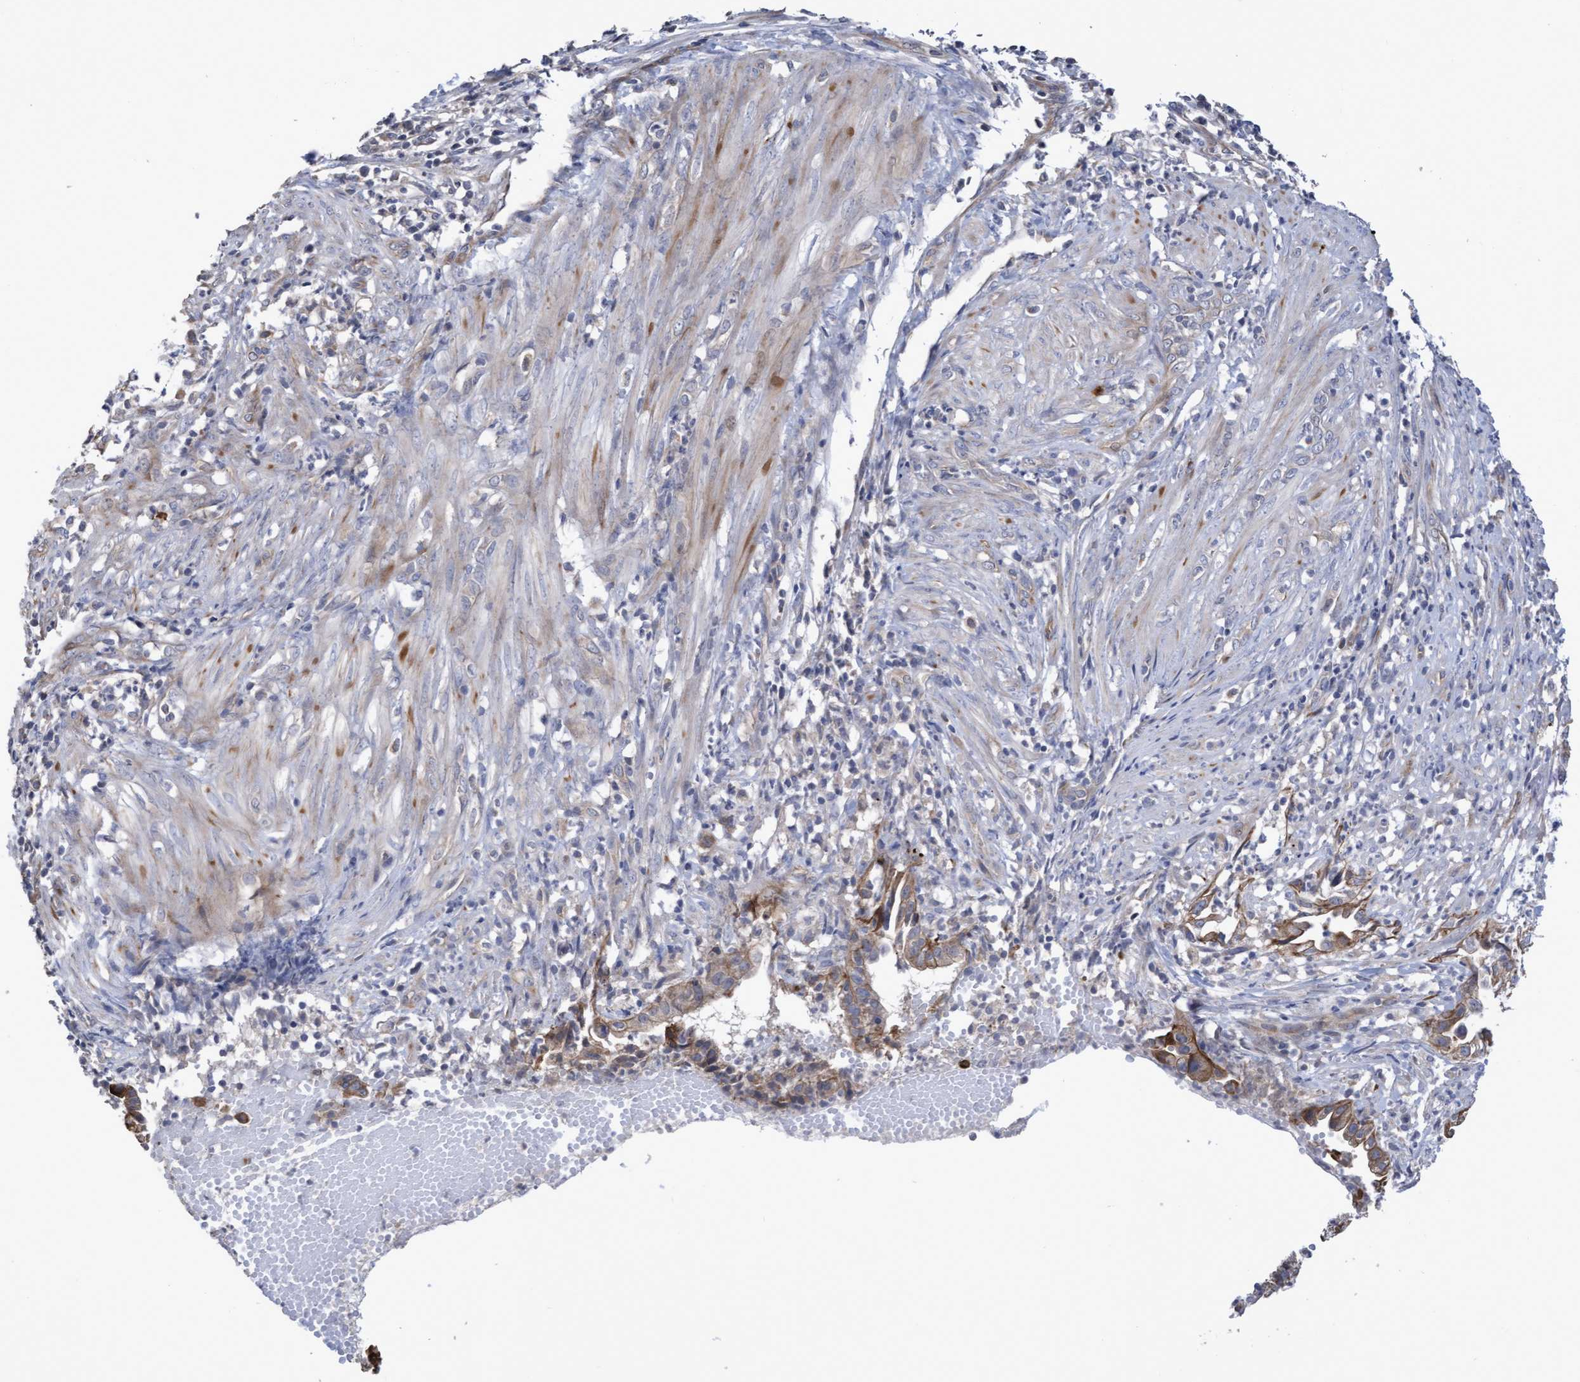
{"staining": {"intensity": "strong", "quantity": "<25%", "location": "cytoplasmic/membranous"}, "tissue": "endometrial cancer", "cell_type": "Tumor cells", "image_type": "cancer", "snomed": [{"axis": "morphology", "description": "Adenocarcinoma, NOS"}, {"axis": "topography", "description": "Endometrium"}], "caption": "Immunohistochemistry histopathology image of neoplastic tissue: human endometrial cancer (adenocarcinoma) stained using IHC demonstrates medium levels of strong protein expression localized specifically in the cytoplasmic/membranous of tumor cells, appearing as a cytoplasmic/membranous brown color.", "gene": "KRT24", "patient": {"sex": "female", "age": 51}}